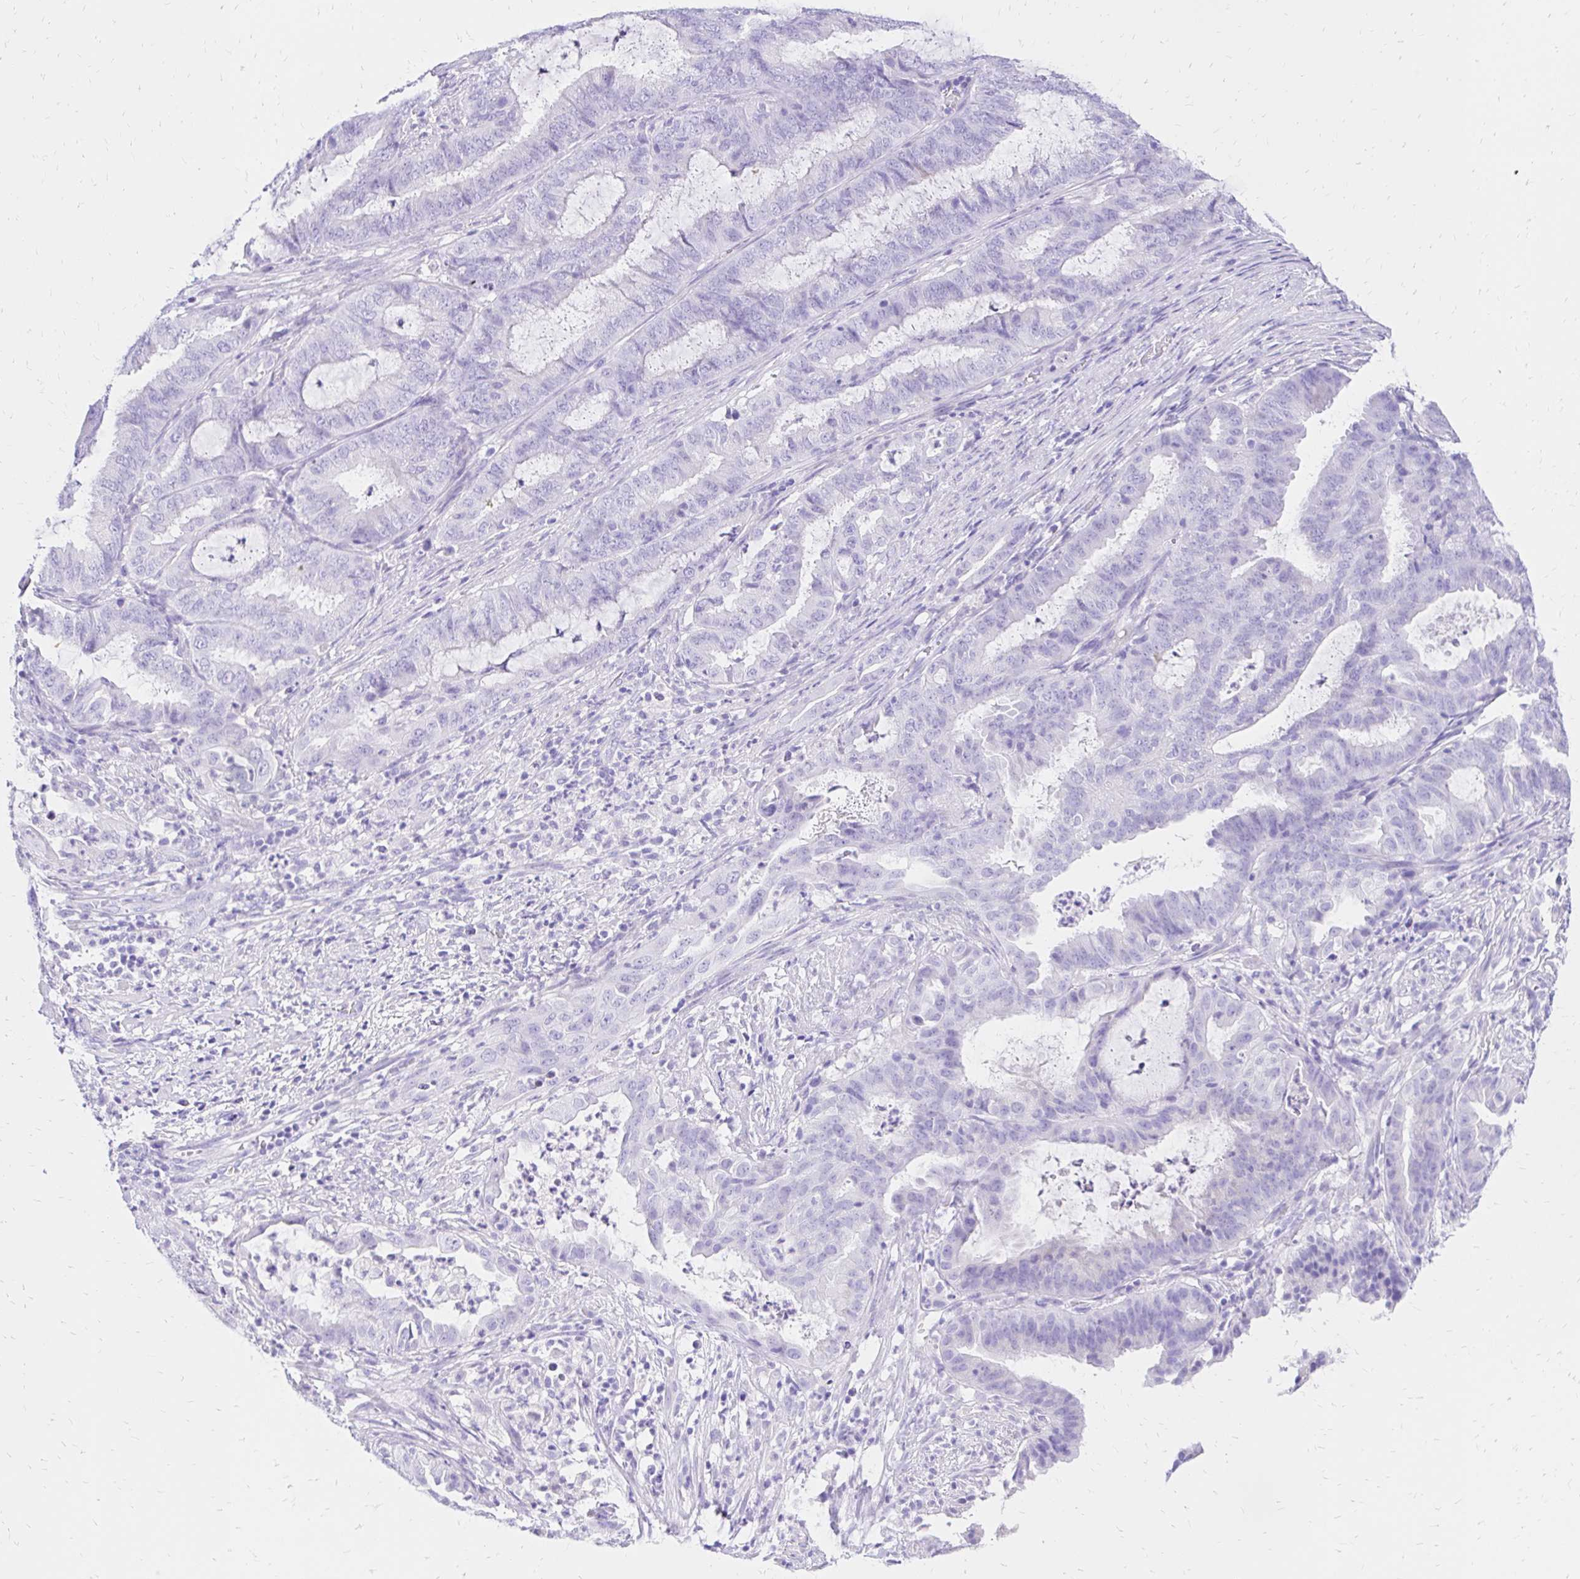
{"staining": {"intensity": "negative", "quantity": "none", "location": "none"}, "tissue": "endometrial cancer", "cell_type": "Tumor cells", "image_type": "cancer", "snomed": [{"axis": "morphology", "description": "Adenocarcinoma, NOS"}, {"axis": "topography", "description": "Endometrium"}], "caption": "A high-resolution histopathology image shows immunohistochemistry staining of adenocarcinoma (endometrial), which shows no significant positivity in tumor cells.", "gene": "S100G", "patient": {"sex": "female", "age": 51}}